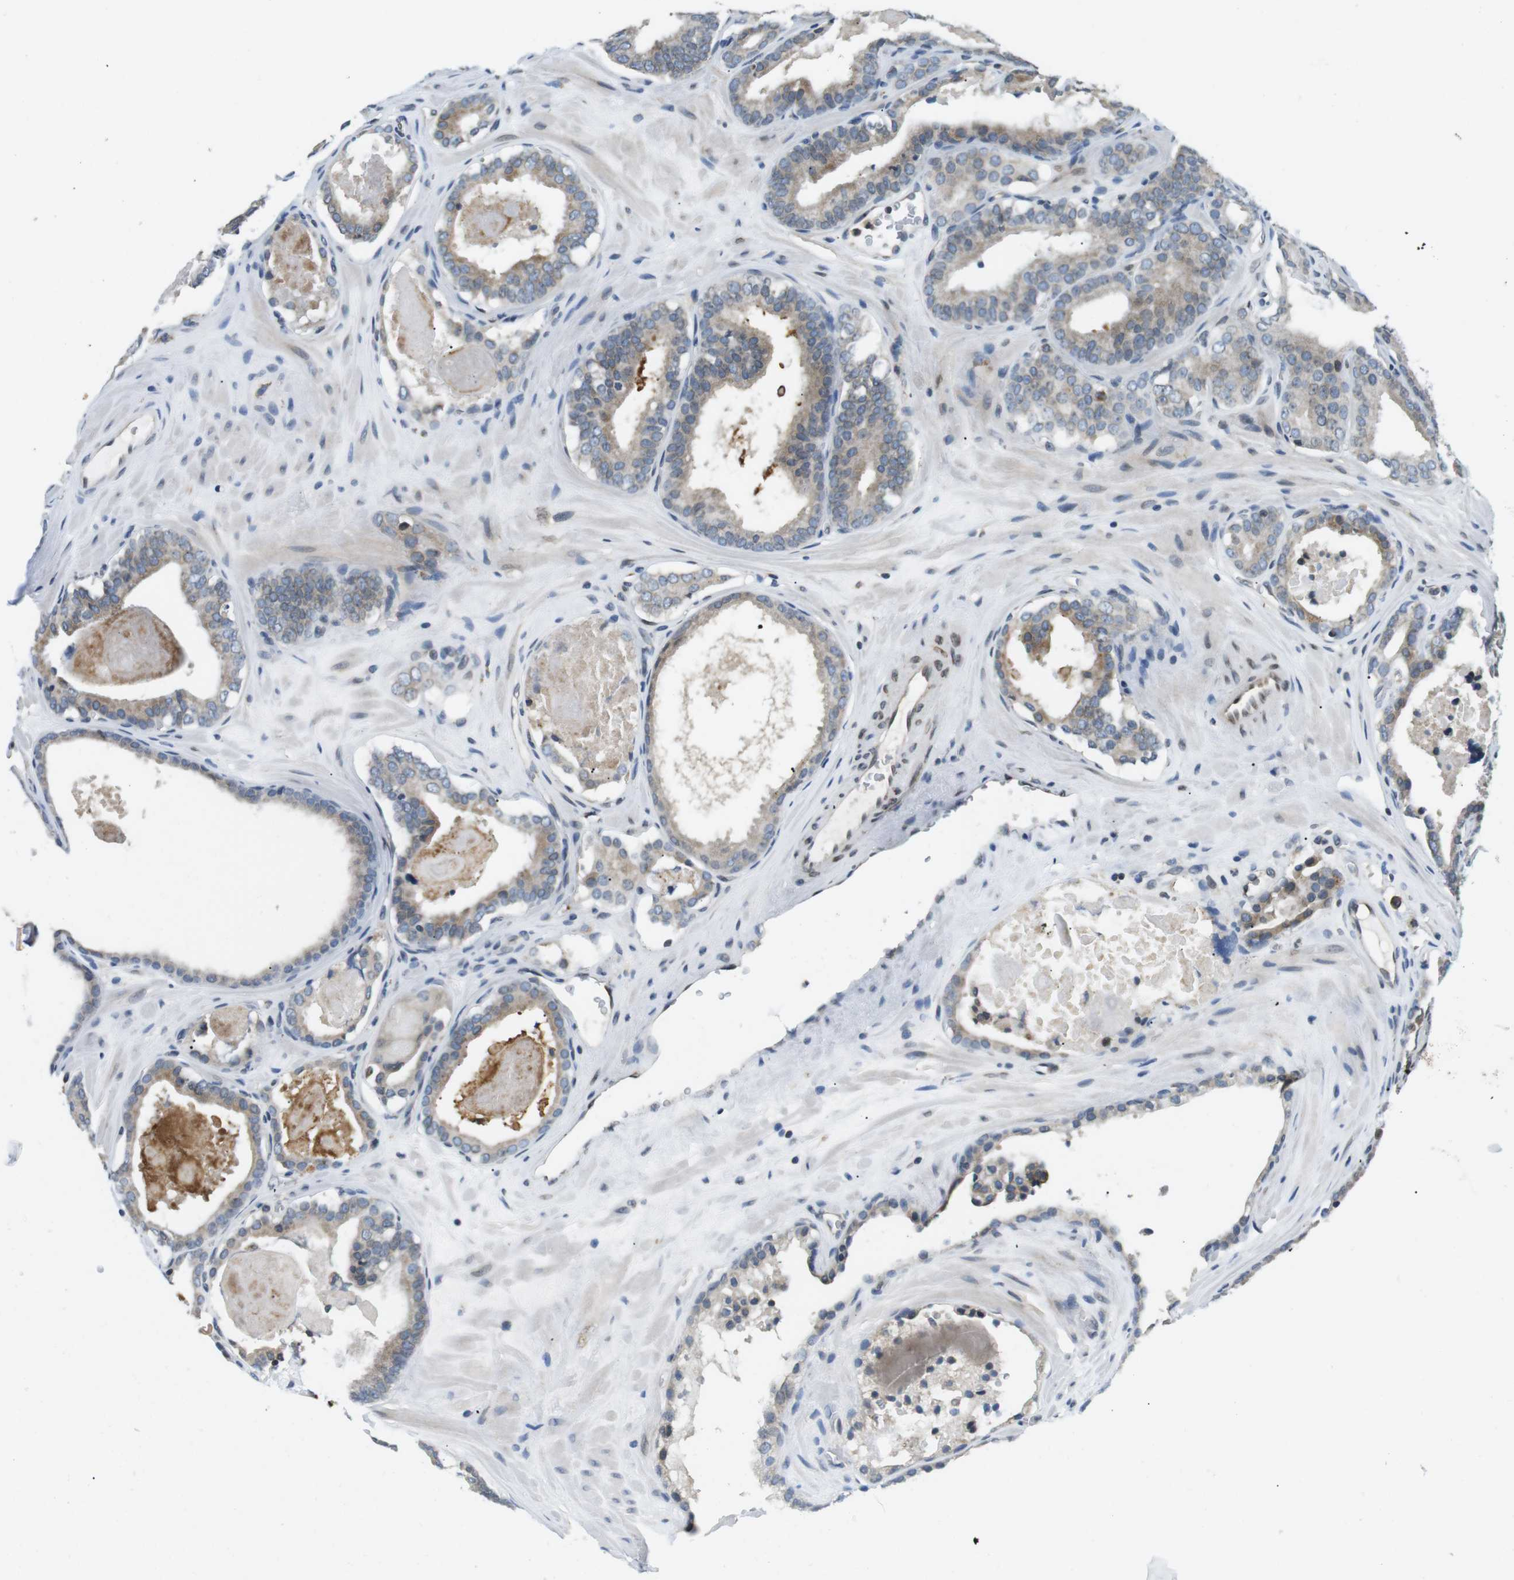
{"staining": {"intensity": "weak", "quantity": "<25%", "location": "cytoplasmic/membranous"}, "tissue": "prostate cancer", "cell_type": "Tumor cells", "image_type": "cancer", "snomed": [{"axis": "morphology", "description": "Adenocarcinoma, High grade"}, {"axis": "topography", "description": "Prostate"}], "caption": "Prostate cancer stained for a protein using immunohistochemistry (IHC) exhibits no staining tumor cells.", "gene": "TMX4", "patient": {"sex": "male", "age": 60}}